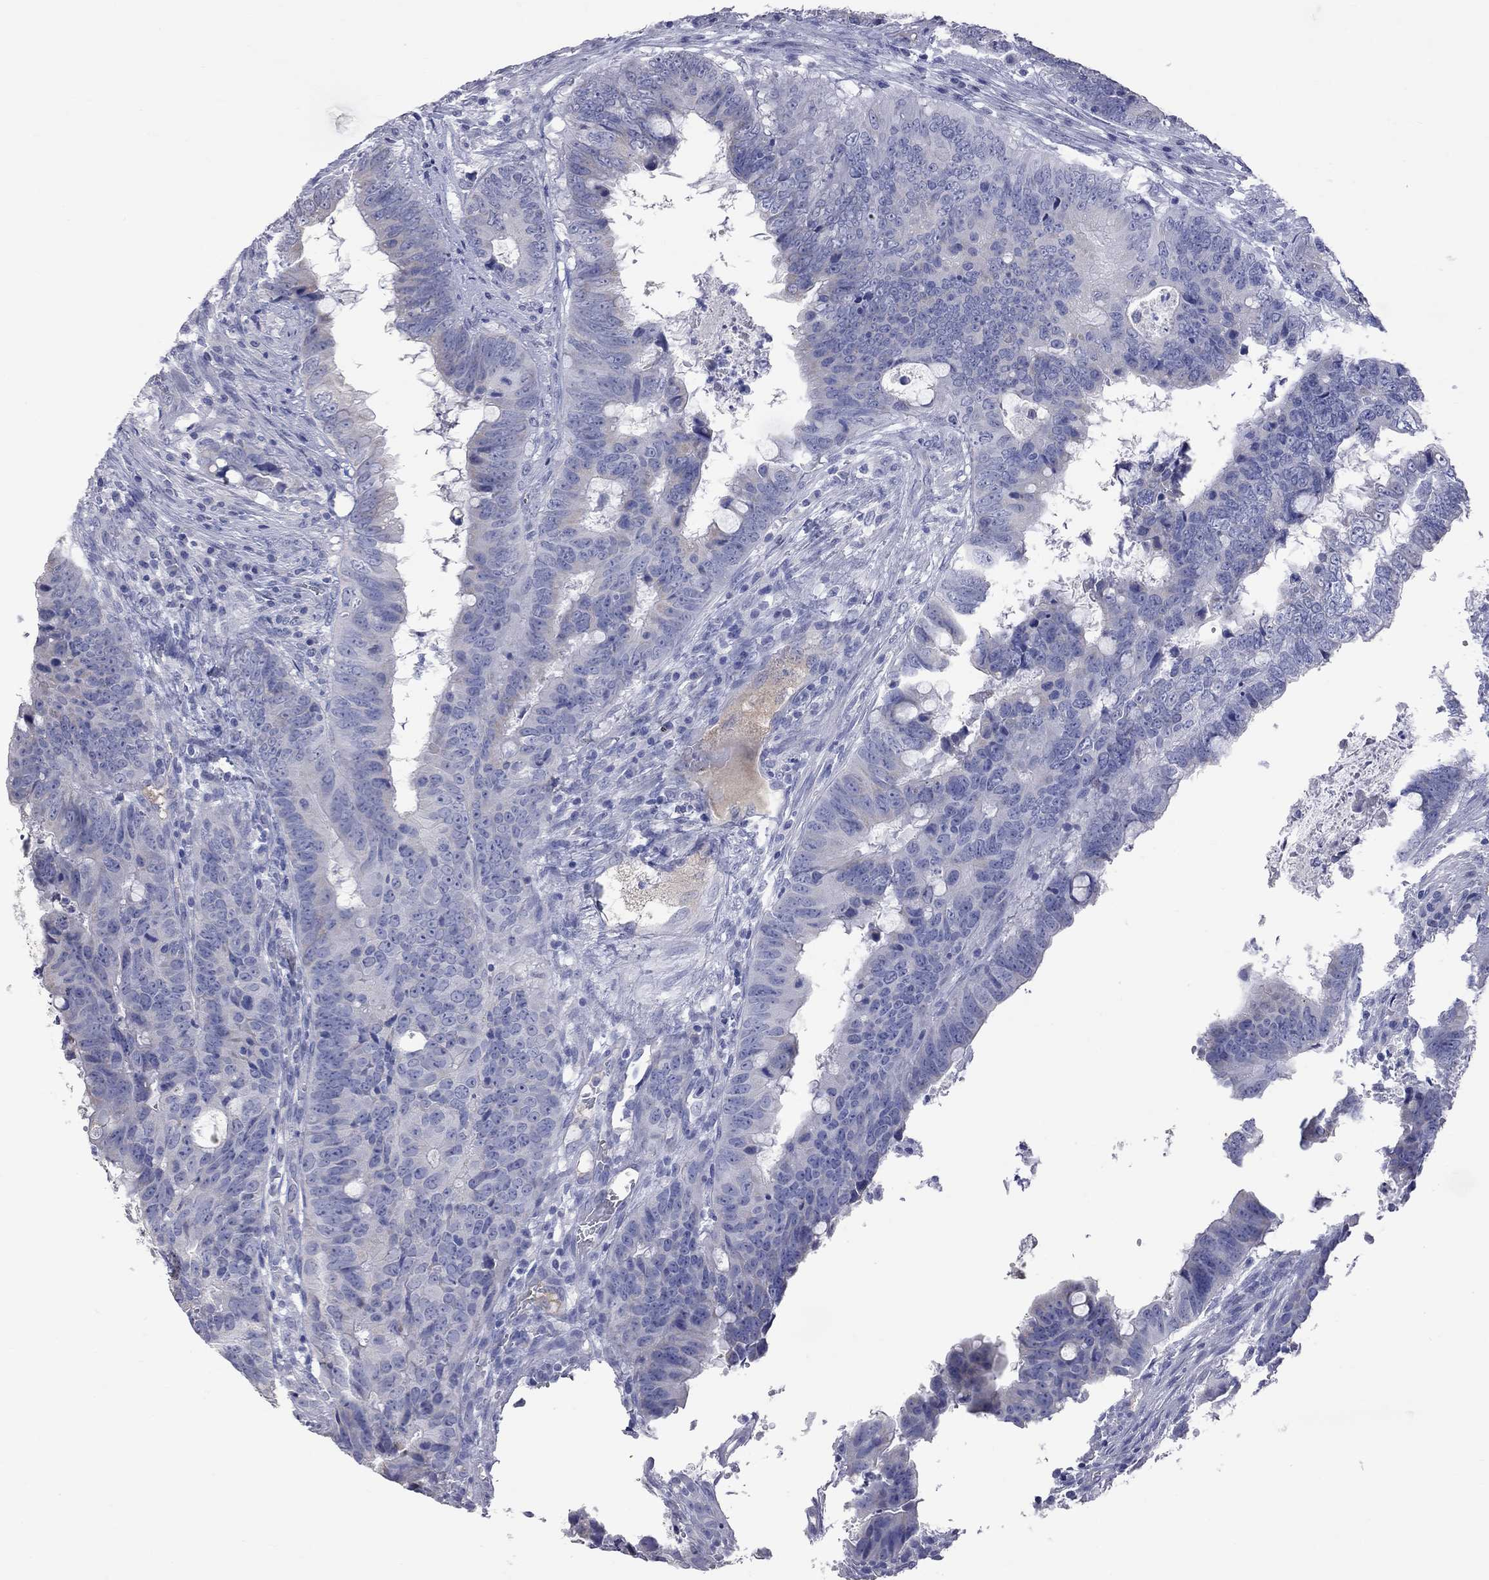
{"staining": {"intensity": "negative", "quantity": "none", "location": "none"}, "tissue": "colorectal cancer", "cell_type": "Tumor cells", "image_type": "cancer", "snomed": [{"axis": "morphology", "description": "Adenocarcinoma, NOS"}, {"axis": "topography", "description": "Colon"}], "caption": "Immunohistochemical staining of human adenocarcinoma (colorectal) reveals no significant positivity in tumor cells. (Brightfield microscopy of DAB (3,3'-diaminobenzidine) IHC at high magnification).", "gene": "KCND2", "patient": {"sex": "female", "age": 82}}